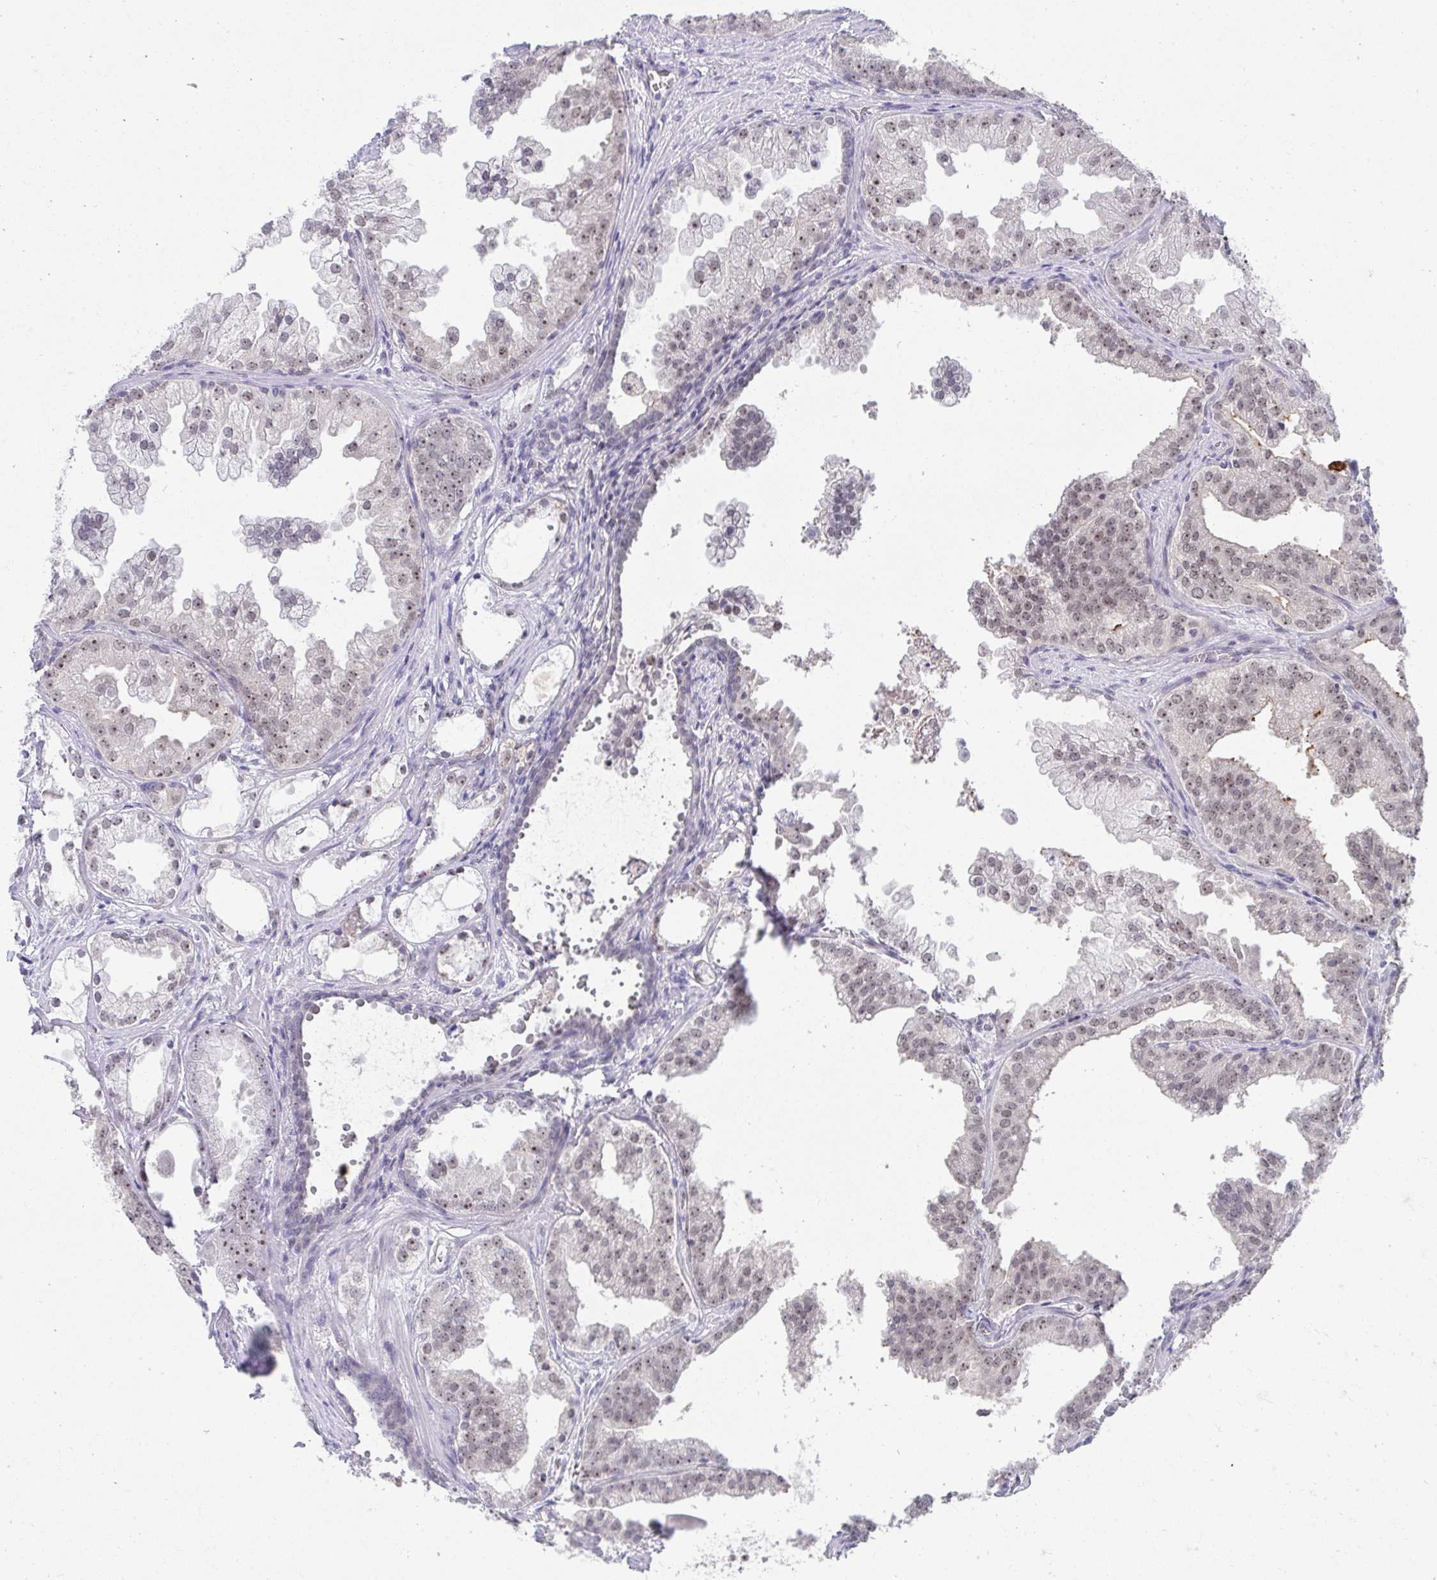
{"staining": {"intensity": "moderate", "quantity": "25%-75%", "location": "nuclear"}, "tissue": "prostate cancer", "cell_type": "Tumor cells", "image_type": "cancer", "snomed": [{"axis": "morphology", "description": "Adenocarcinoma, Low grade"}, {"axis": "topography", "description": "Prostate"}], "caption": "The image exhibits staining of prostate low-grade adenocarcinoma, revealing moderate nuclear protein positivity (brown color) within tumor cells.", "gene": "HIRA", "patient": {"sex": "male", "age": 65}}